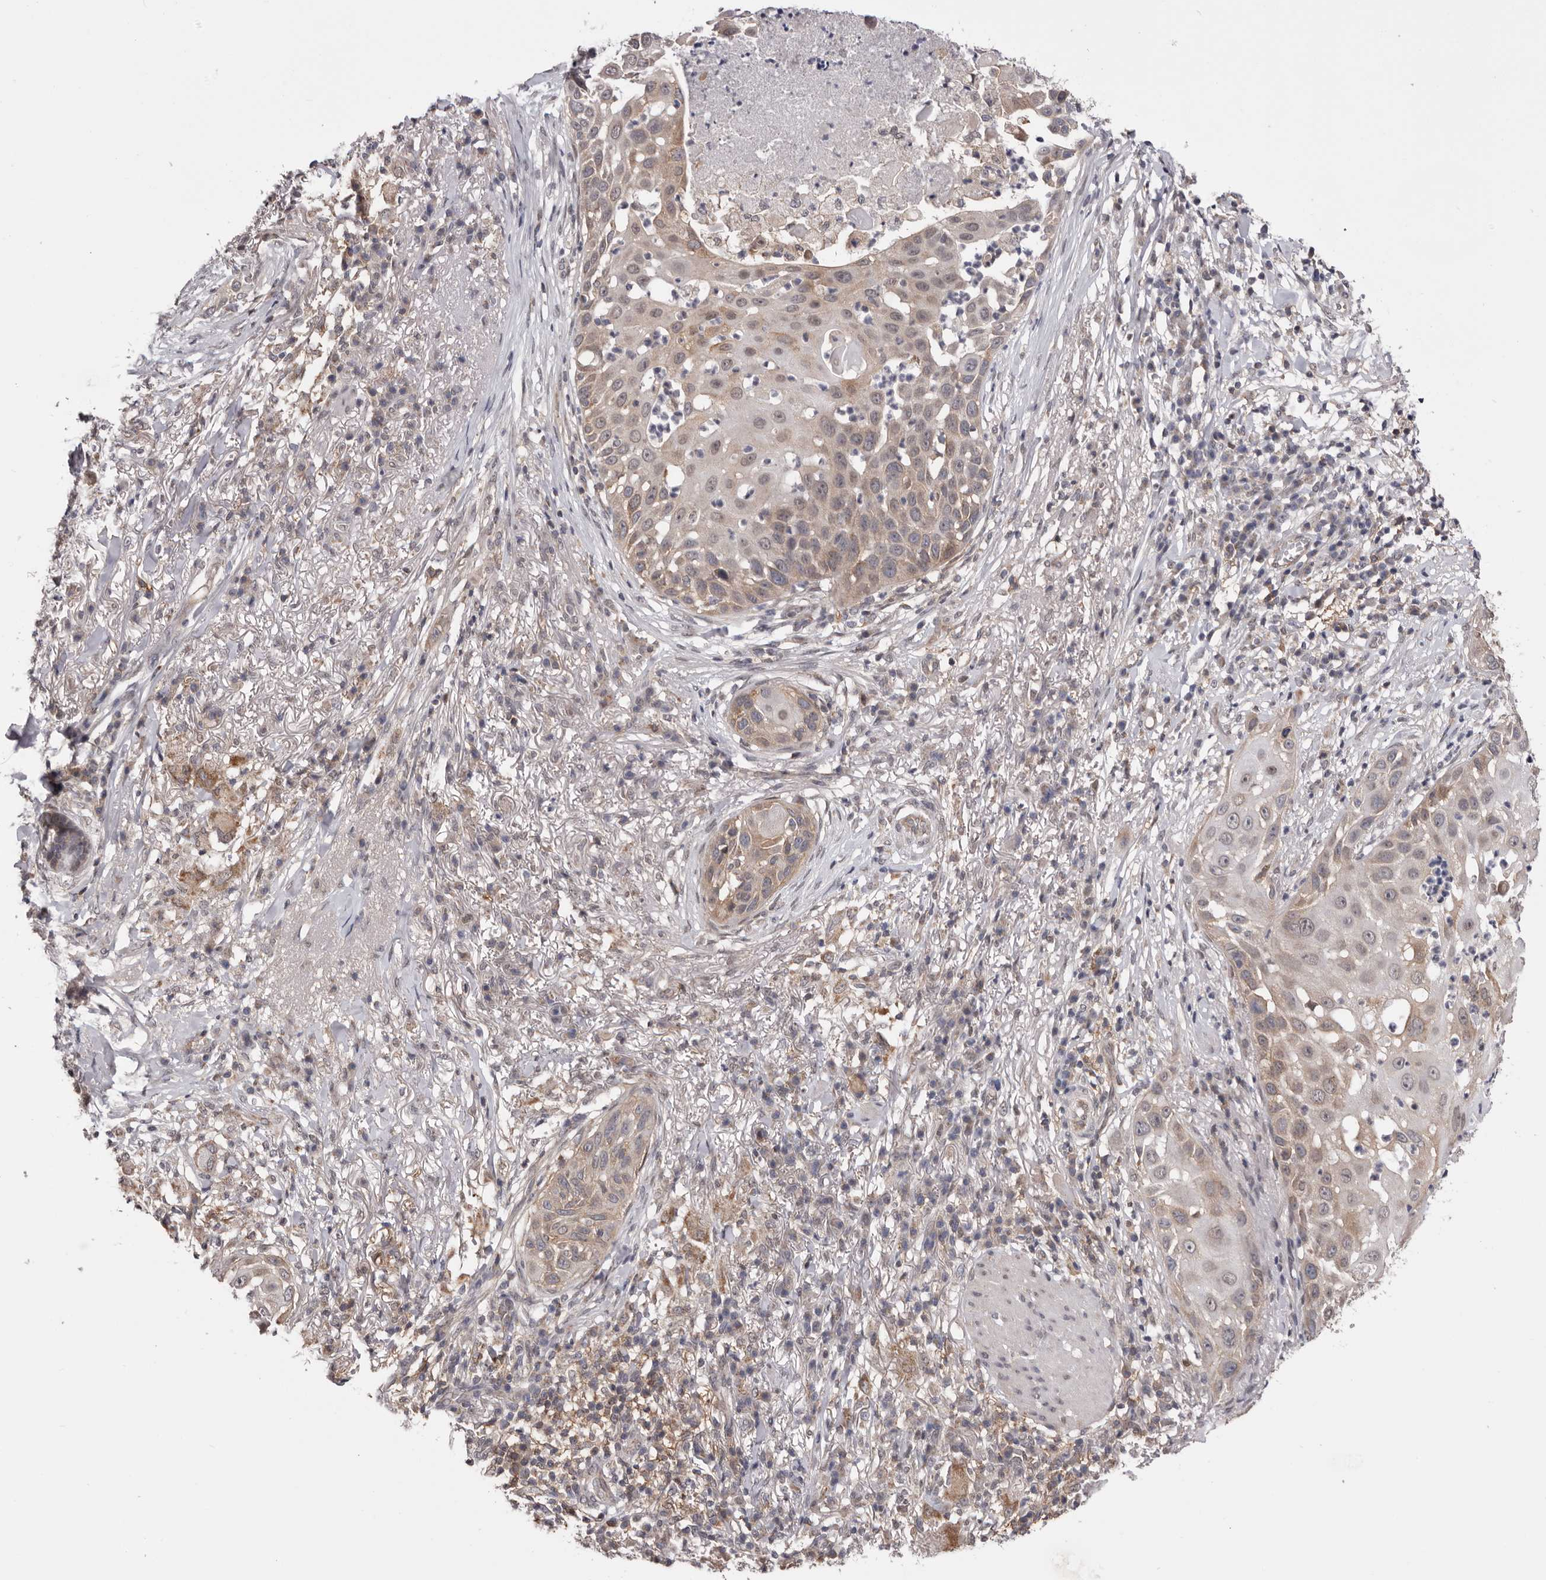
{"staining": {"intensity": "weak", "quantity": ">75%", "location": "cytoplasmic/membranous"}, "tissue": "skin cancer", "cell_type": "Tumor cells", "image_type": "cancer", "snomed": [{"axis": "morphology", "description": "Squamous cell carcinoma, NOS"}, {"axis": "topography", "description": "Skin"}], "caption": "The histopathology image exhibits immunohistochemical staining of squamous cell carcinoma (skin). There is weak cytoplasmic/membranous positivity is identified in approximately >75% of tumor cells. (DAB IHC with brightfield microscopy, high magnification).", "gene": "MOGAT2", "patient": {"sex": "female", "age": 44}}